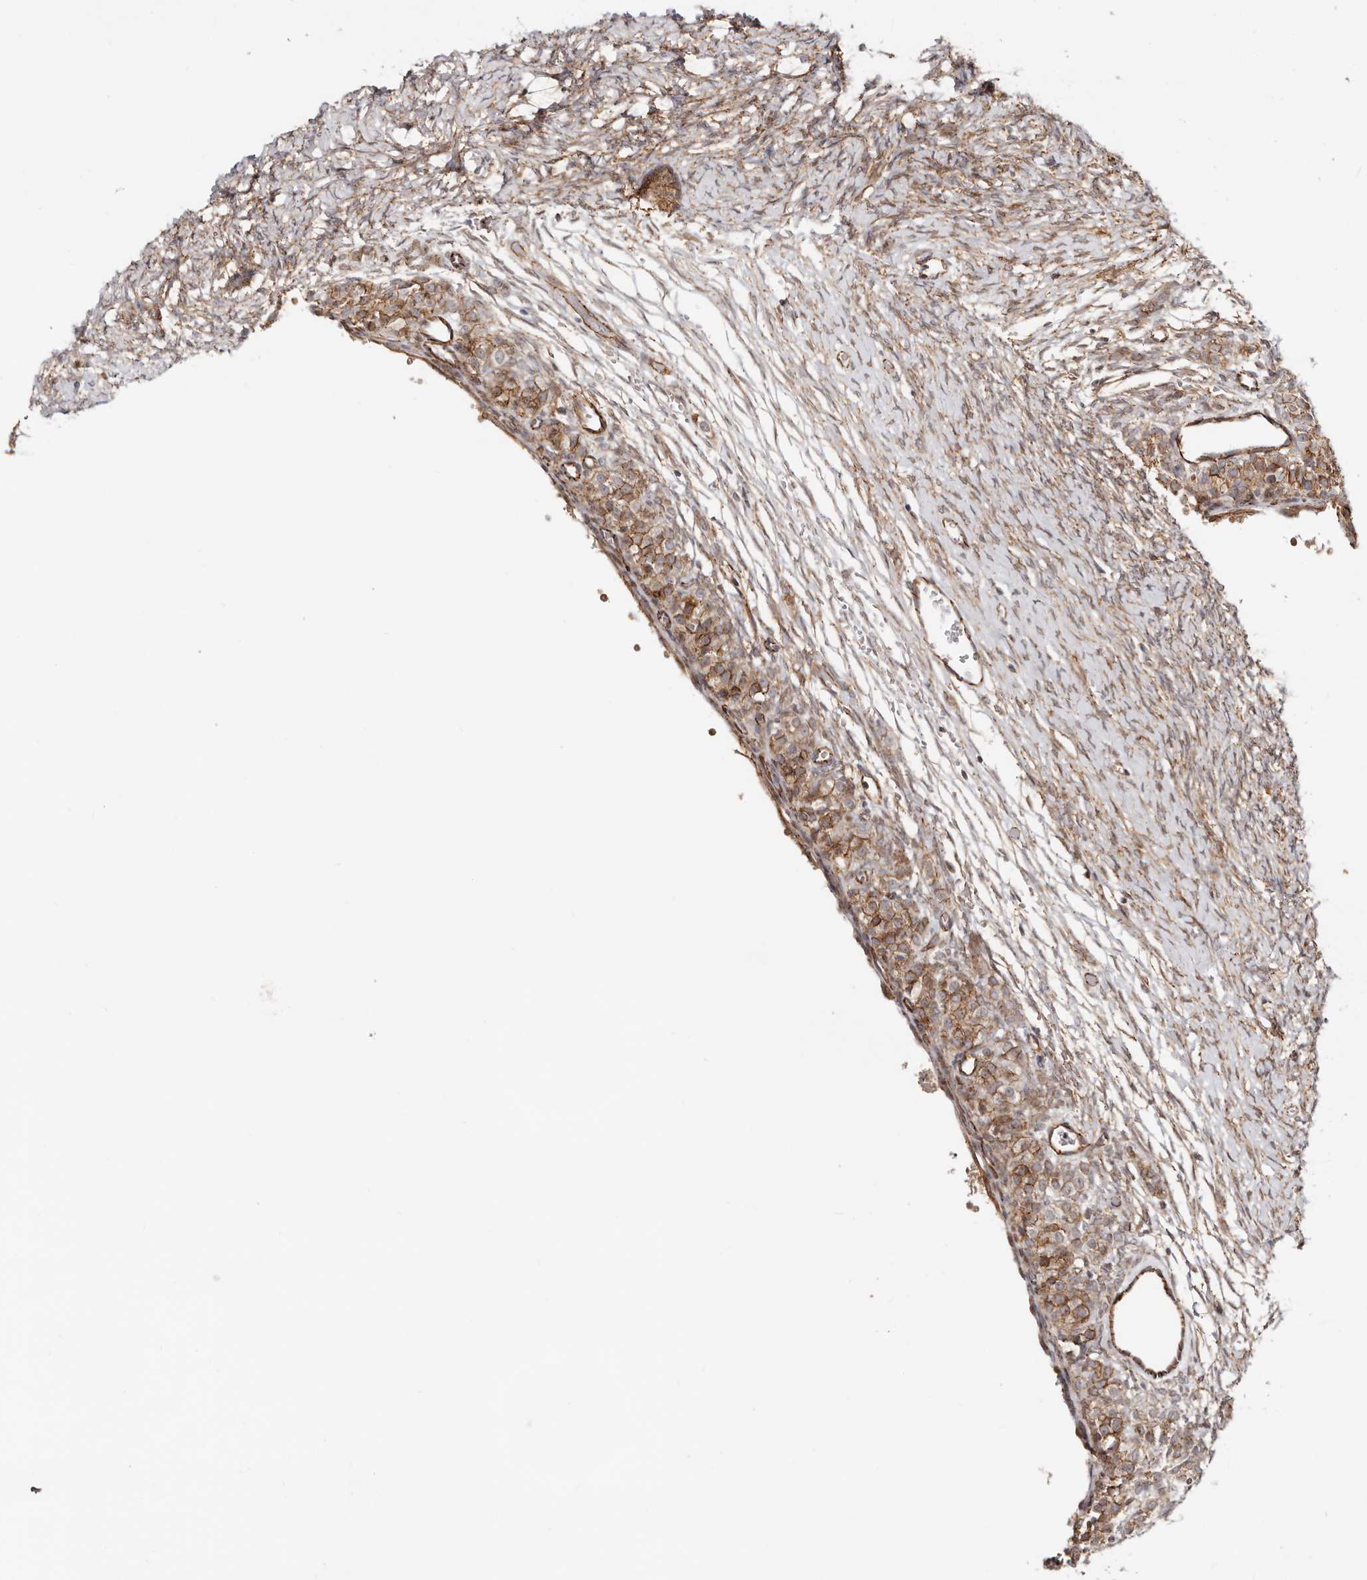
{"staining": {"intensity": "moderate", "quantity": ">75%", "location": "cytoplasmic/membranous"}, "tissue": "ovary", "cell_type": "Follicle cells", "image_type": "normal", "snomed": [{"axis": "morphology", "description": "Adenocarcinoma, NOS"}, {"axis": "topography", "description": "Endometrium"}], "caption": "IHC of normal human ovary shows medium levels of moderate cytoplasmic/membranous expression in approximately >75% of follicle cells. (DAB = brown stain, brightfield microscopy at high magnification).", "gene": "CTNNB1", "patient": {"sex": "female", "age": 32}}